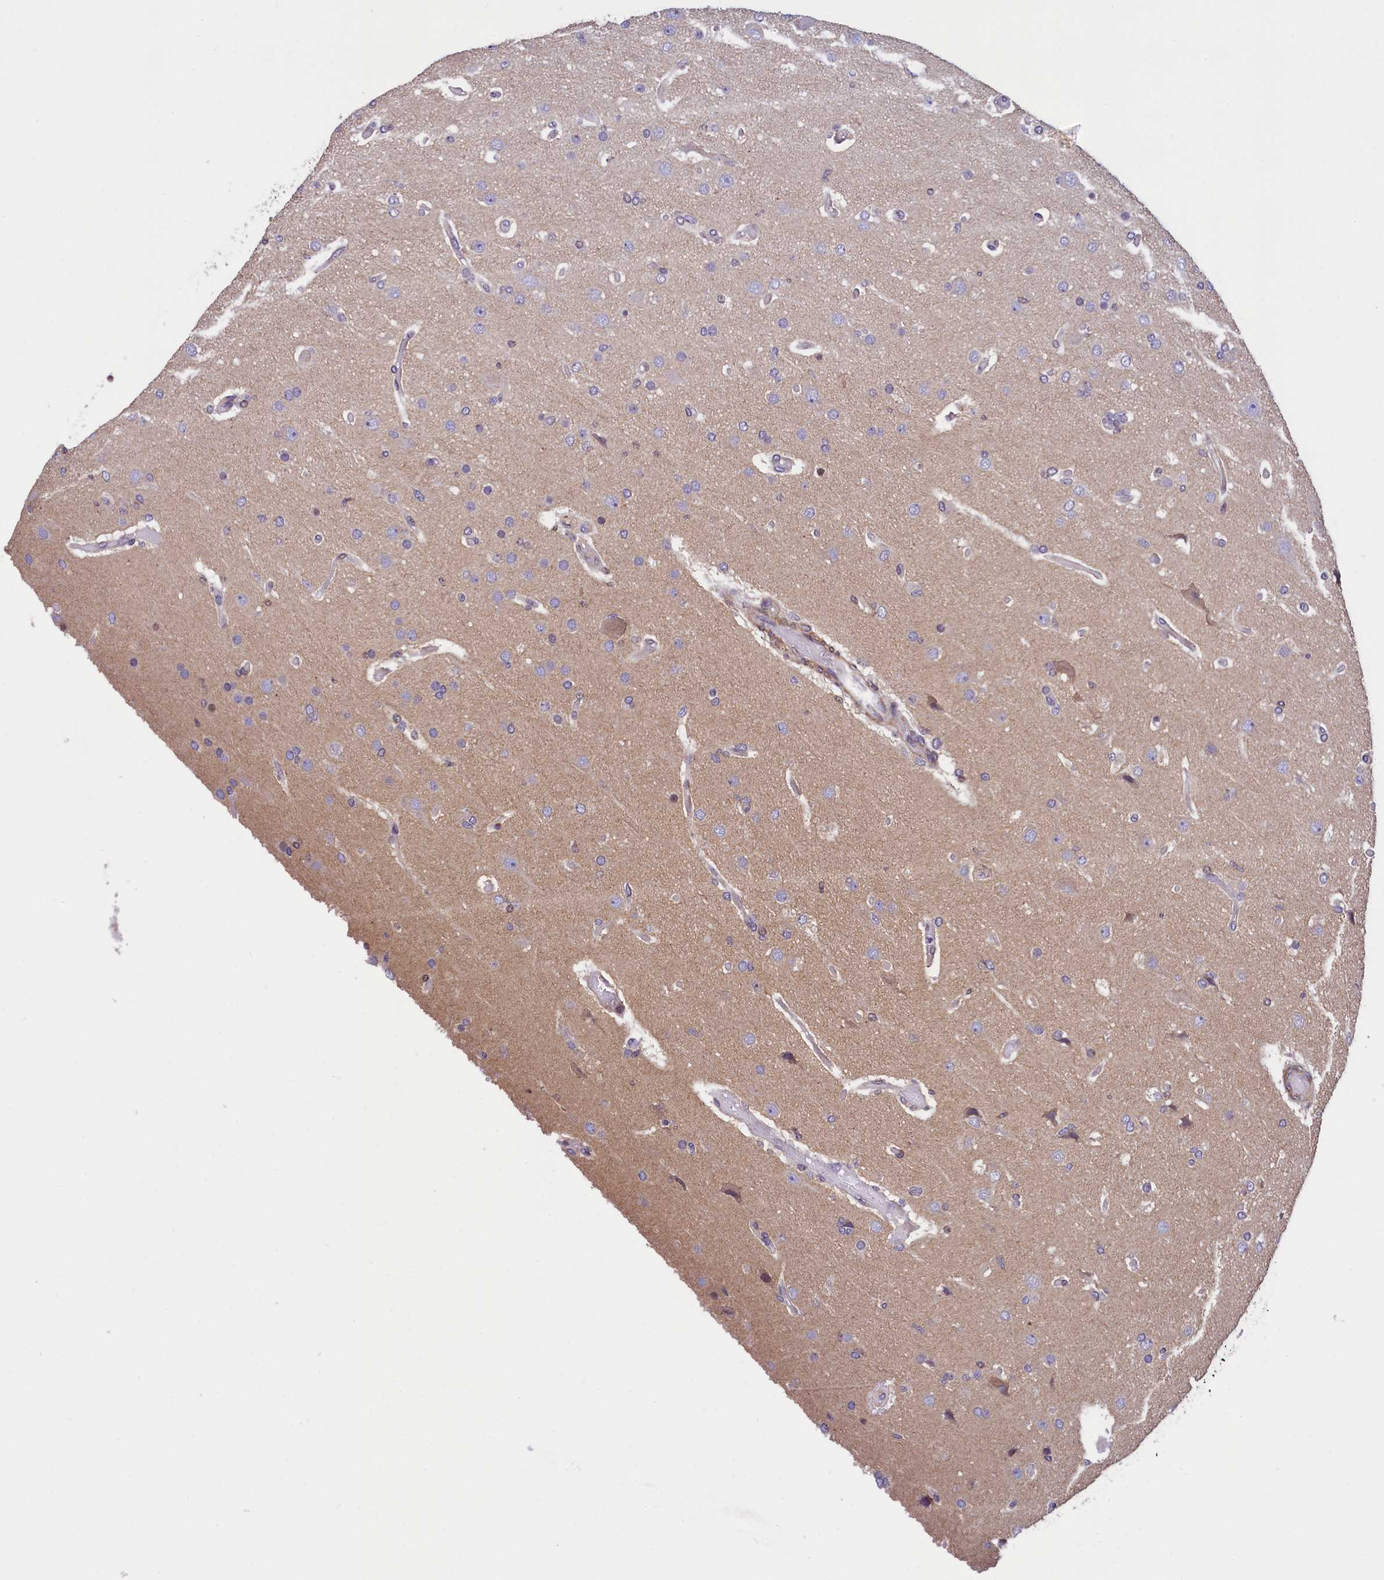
{"staining": {"intensity": "negative", "quantity": "none", "location": "none"}, "tissue": "glioma", "cell_type": "Tumor cells", "image_type": "cancer", "snomed": [{"axis": "morphology", "description": "Glioma, malignant, High grade"}, {"axis": "topography", "description": "Brain"}], "caption": "This is a histopathology image of IHC staining of malignant glioma (high-grade), which shows no staining in tumor cells.", "gene": "ZNF2", "patient": {"sex": "female", "age": 74}}